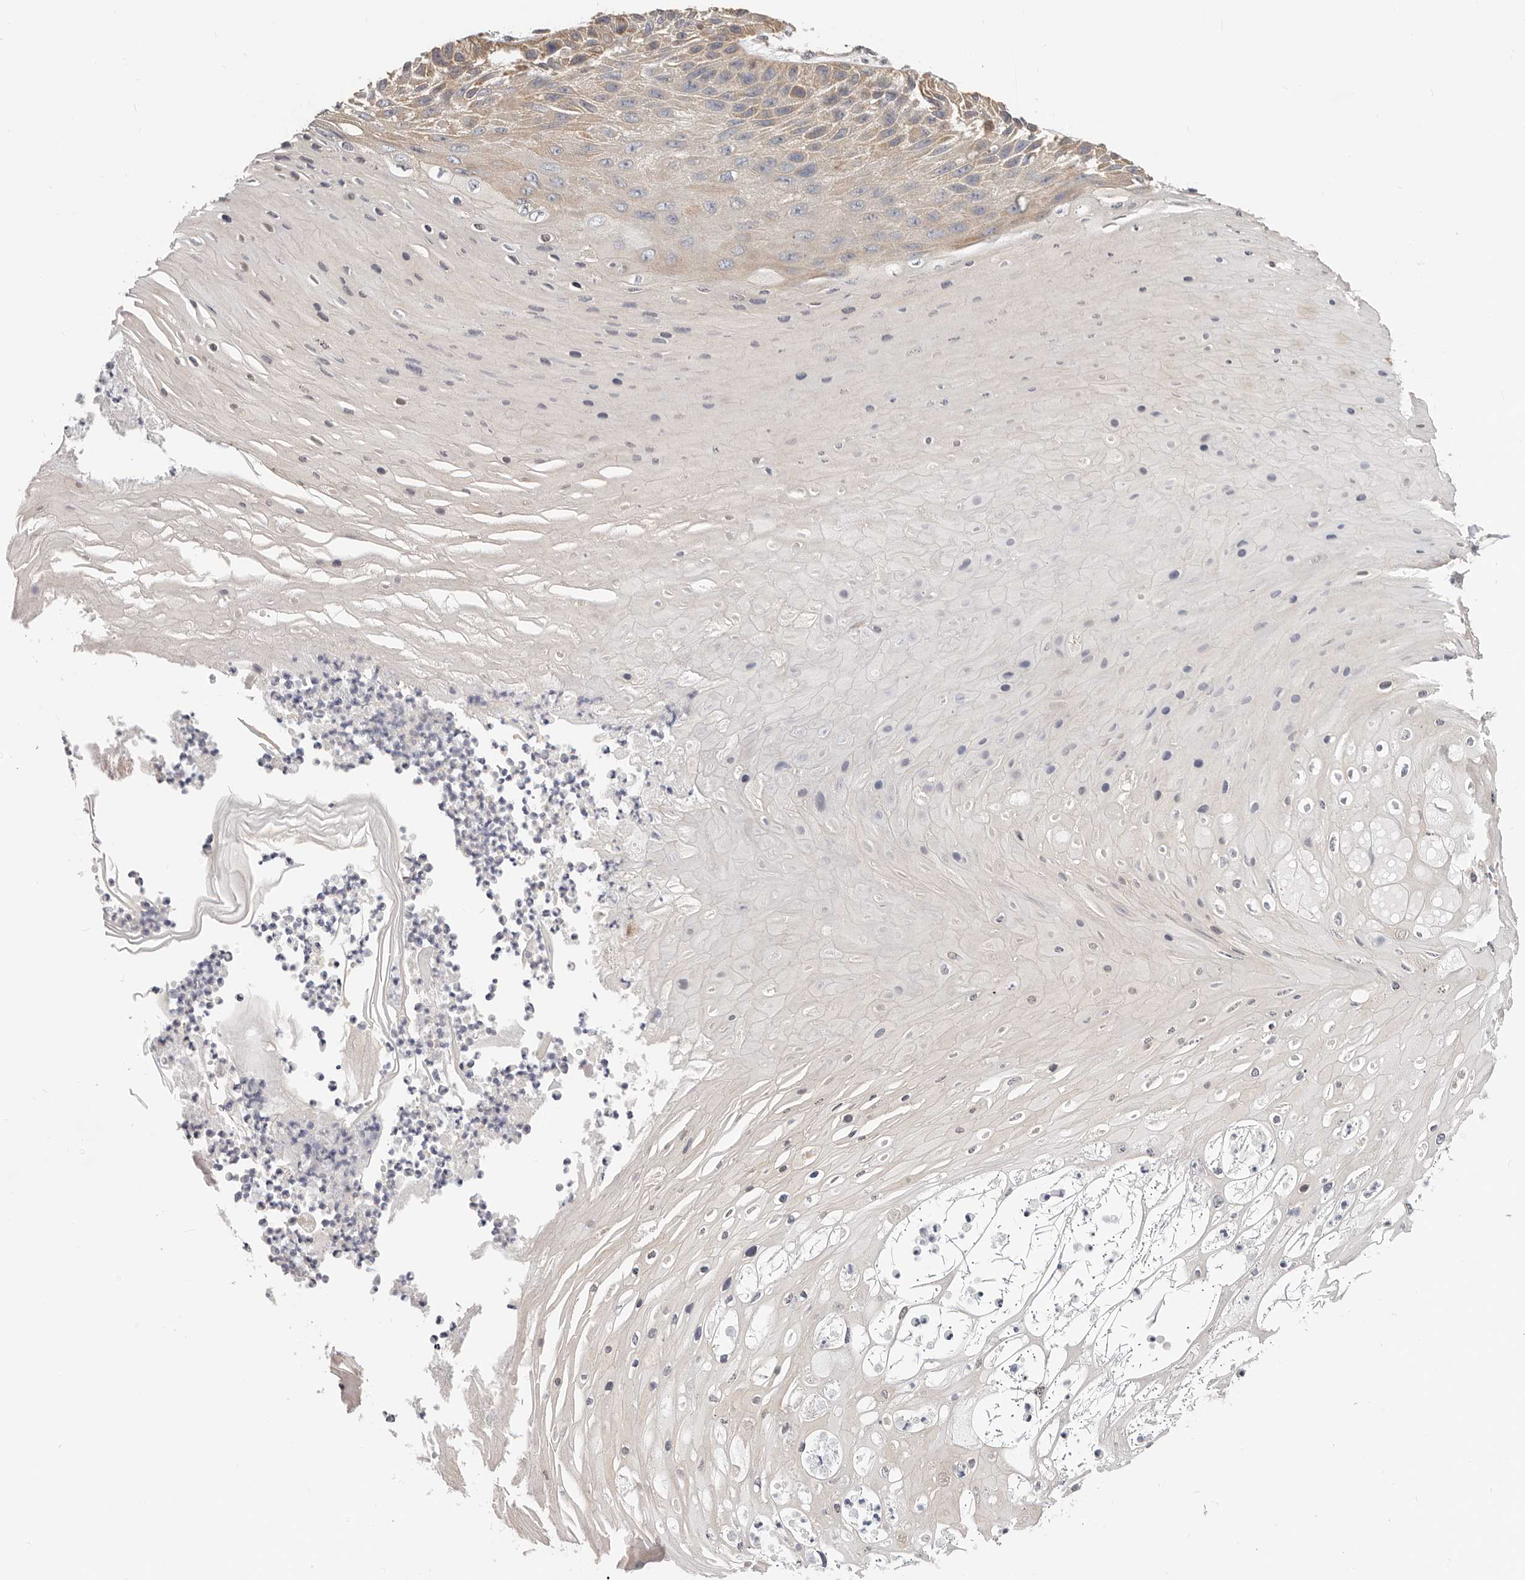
{"staining": {"intensity": "weak", "quantity": ">75%", "location": "cytoplasmic/membranous"}, "tissue": "skin cancer", "cell_type": "Tumor cells", "image_type": "cancer", "snomed": [{"axis": "morphology", "description": "Squamous cell carcinoma, NOS"}, {"axis": "topography", "description": "Skin"}], "caption": "A high-resolution image shows IHC staining of skin cancer, which shows weak cytoplasmic/membranous expression in about >75% of tumor cells. (DAB IHC, brown staining for protein, blue staining for nuclei).", "gene": "AFDN", "patient": {"sex": "female", "age": 88}}